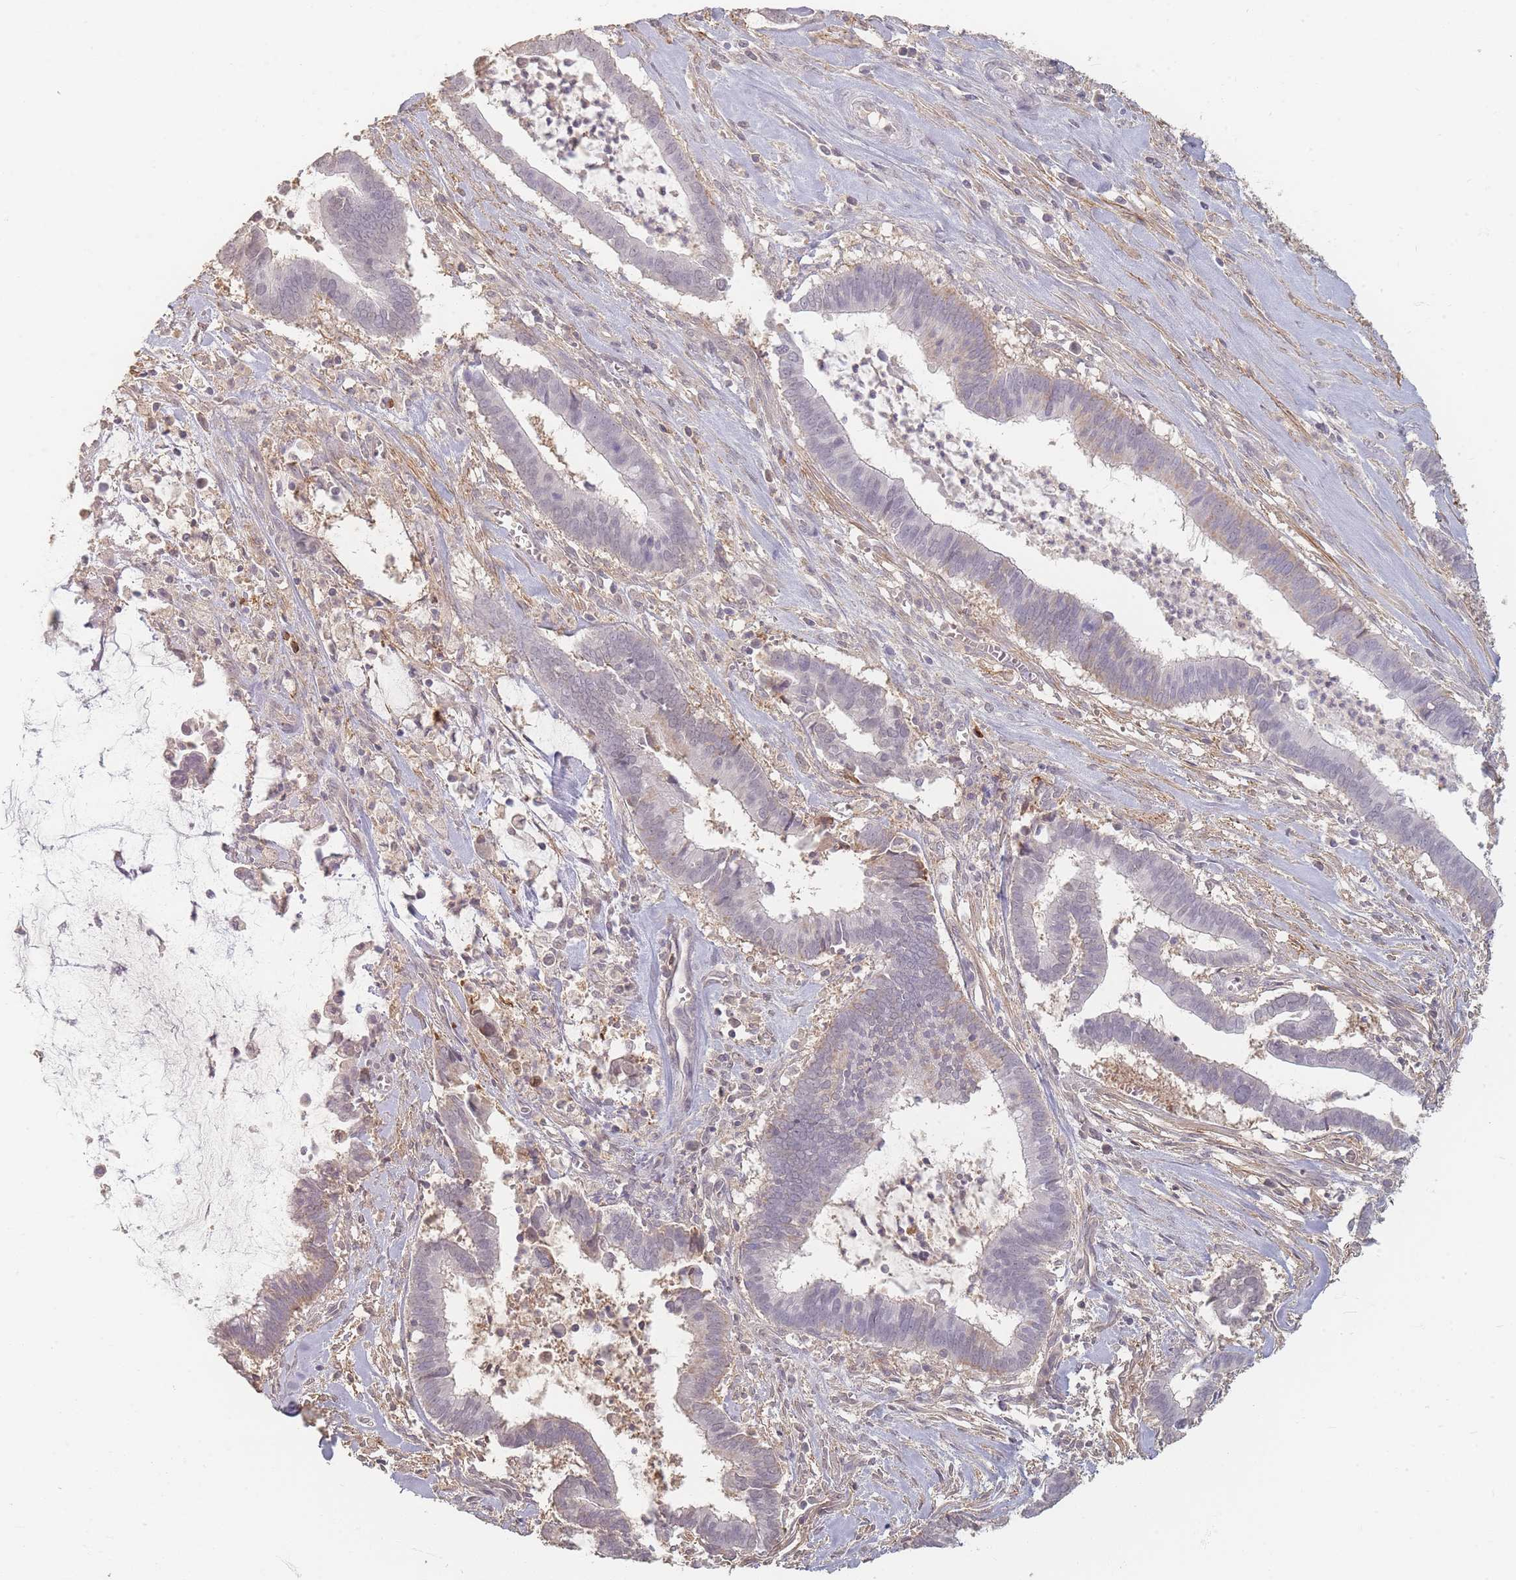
{"staining": {"intensity": "moderate", "quantity": "<25%", "location": "cytoplasmic/membranous"}, "tissue": "cervical cancer", "cell_type": "Tumor cells", "image_type": "cancer", "snomed": [{"axis": "morphology", "description": "Adenocarcinoma, NOS"}, {"axis": "topography", "description": "Cervix"}], "caption": "IHC (DAB) staining of human adenocarcinoma (cervical) demonstrates moderate cytoplasmic/membranous protein positivity in about <25% of tumor cells.", "gene": "RFTN1", "patient": {"sex": "female", "age": 44}}